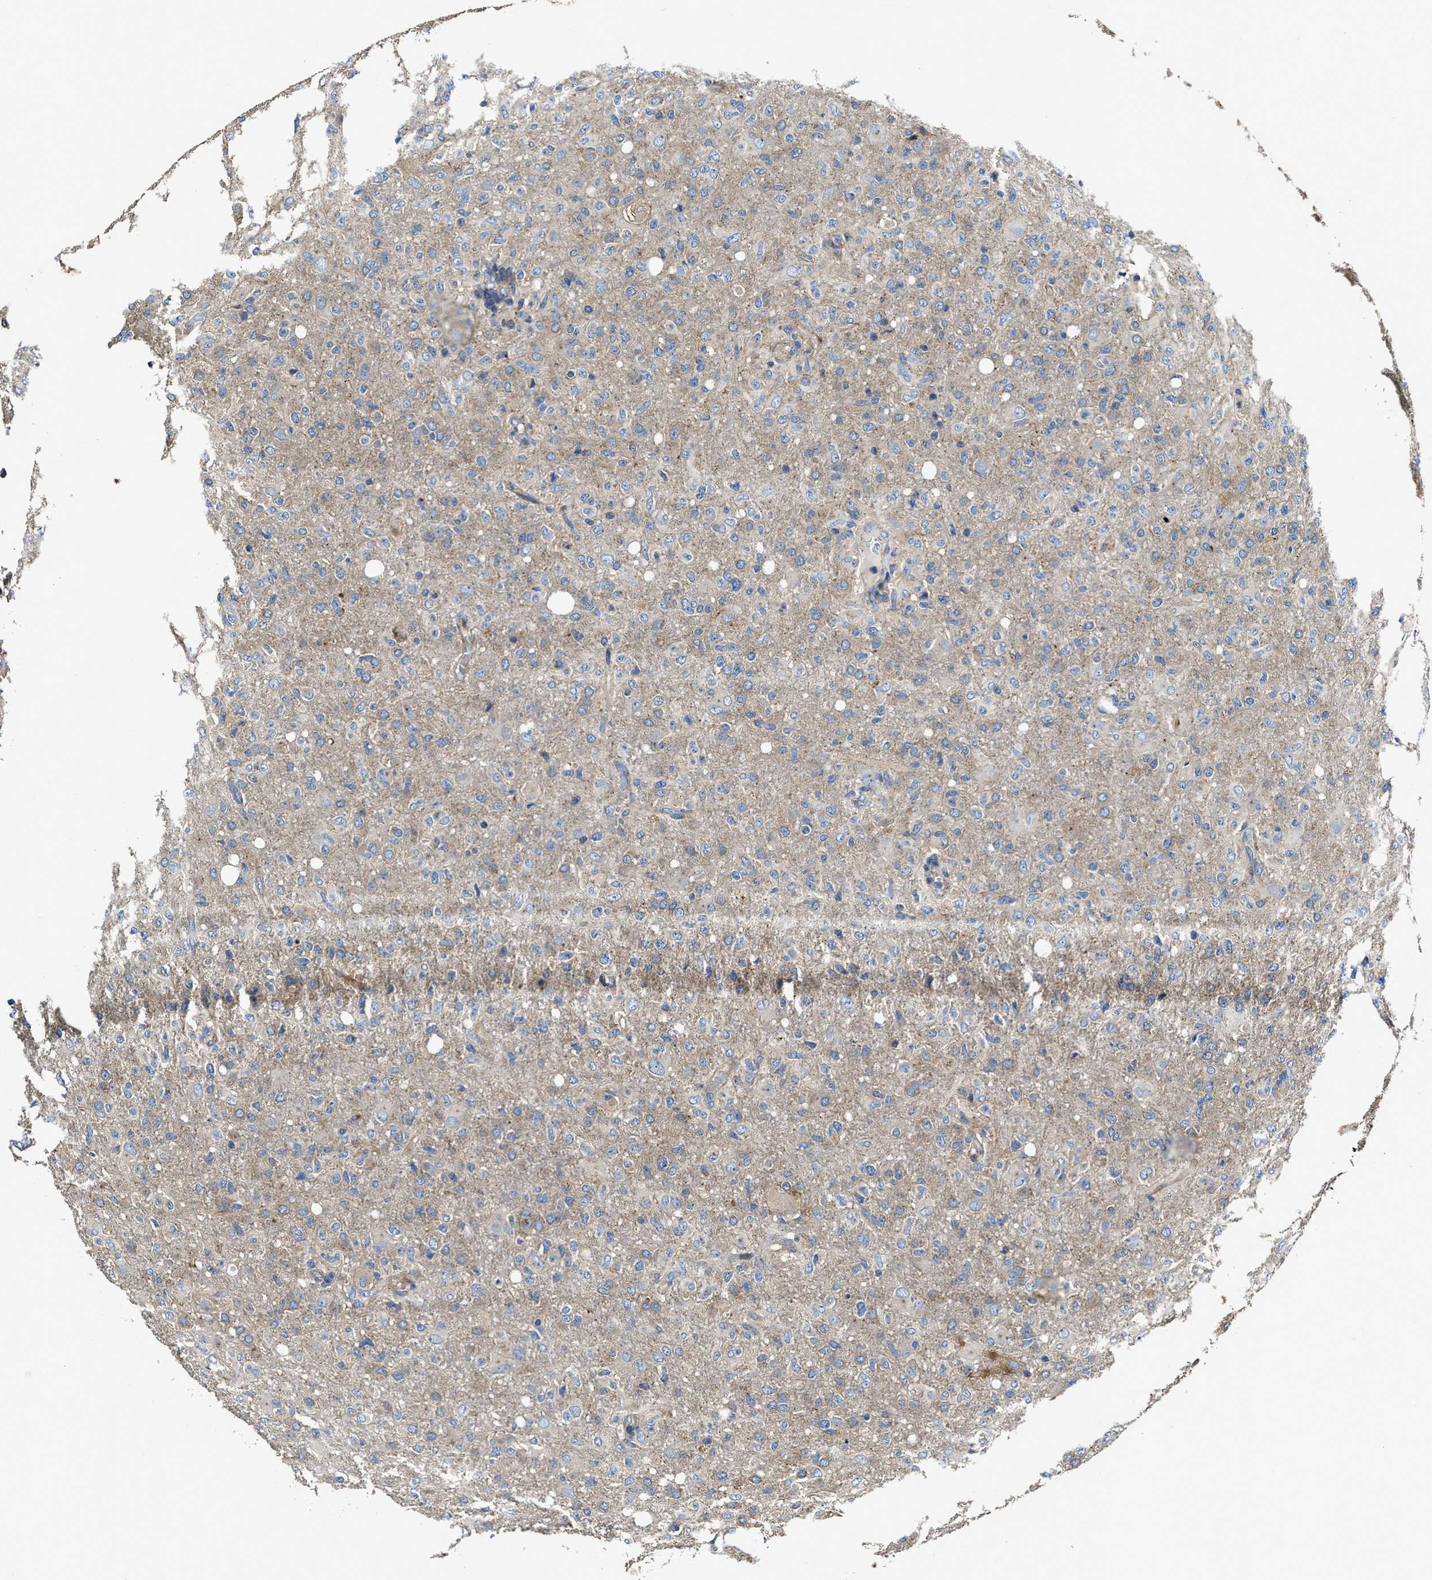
{"staining": {"intensity": "weak", "quantity": "25%-75%", "location": "cytoplasmic/membranous"}, "tissue": "glioma", "cell_type": "Tumor cells", "image_type": "cancer", "snomed": [{"axis": "morphology", "description": "Glioma, malignant, High grade"}, {"axis": "topography", "description": "Brain"}], "caption": "Glioma tissue shows weak cytoplasmic/membranous positivity in about 25%-75% of tumor cells, visualized by immunohistochemistry.", "gene": "PTAR1", "patient": {"sex": "female", "age": 57}}